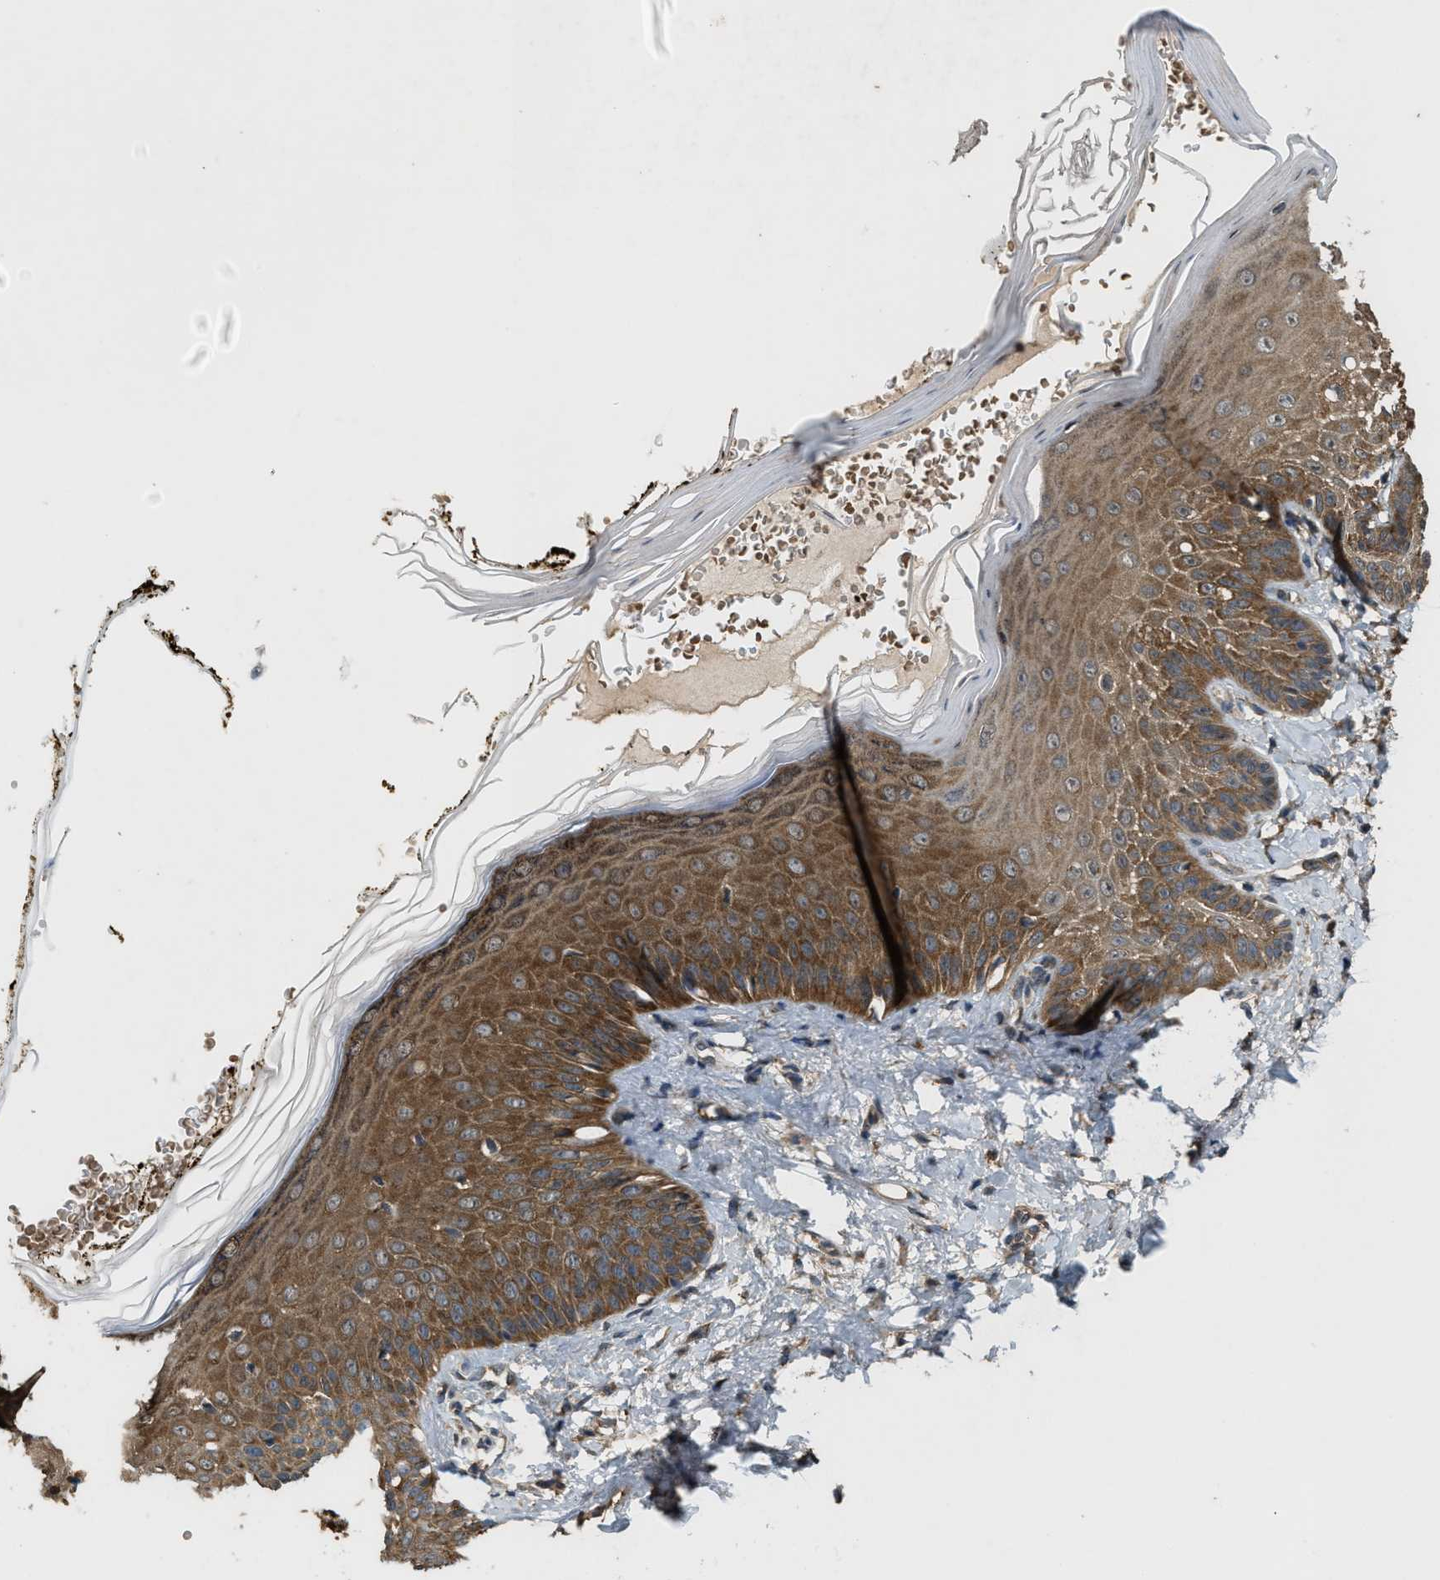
{"staining": {"intensity": "moderate", "quantity": ">75%", "location": "cytoplasmic/membranous"}, "tissue": "skin", "cell_type": "Fibroblasts", "image_type": "normal", "snomed": [{"axis": "morphology", "description": "Normal tissue, NOS"}, {"axis": "topography", "description": "Skin"}, {"axis": "topography", "description": "Peripheral nerve tissue"}], "caption": "The immunohistochemical stain shows moderate cytoplasmic/membranous staining in fibroblasts of normal skin.", "gene": "ARHGEF5", "patient": {"sex": "male", "age": 24}}